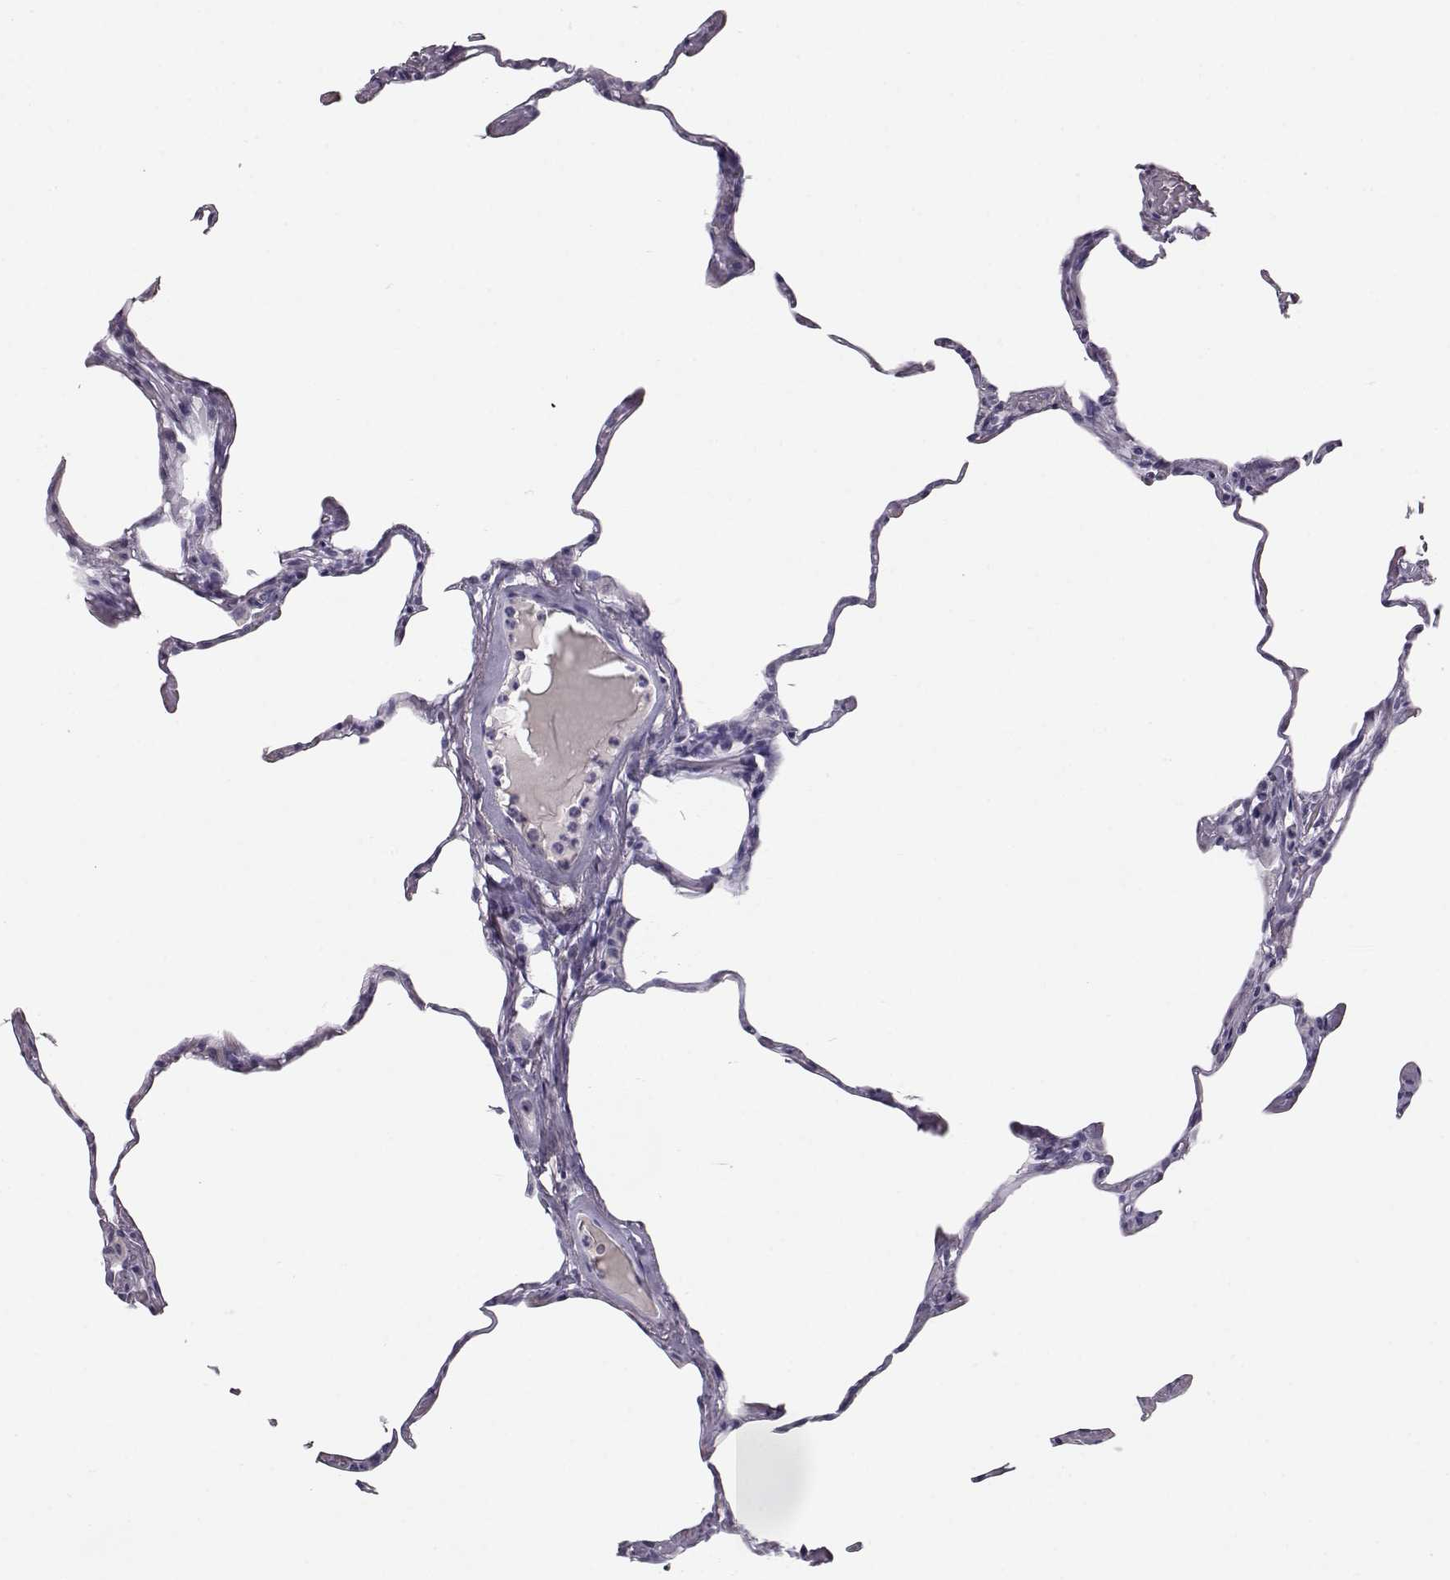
{"staining": {"intensity": "negative", "quantity": "none", "location": "none"}, "tissue": "lung", "cell_type": "Alveolar cells", "image_type": "normal", "snomed": [{"axis": "morphology", "description": "Normal tissue, NOS"}, {"axis": "topography", "description": "Lung"}], "caption": "Protein analysis of benign lung reveals no significant expression in alveolar cells.", "gene": "CCL19", "patient": {"sex": "male", "age": 65}}